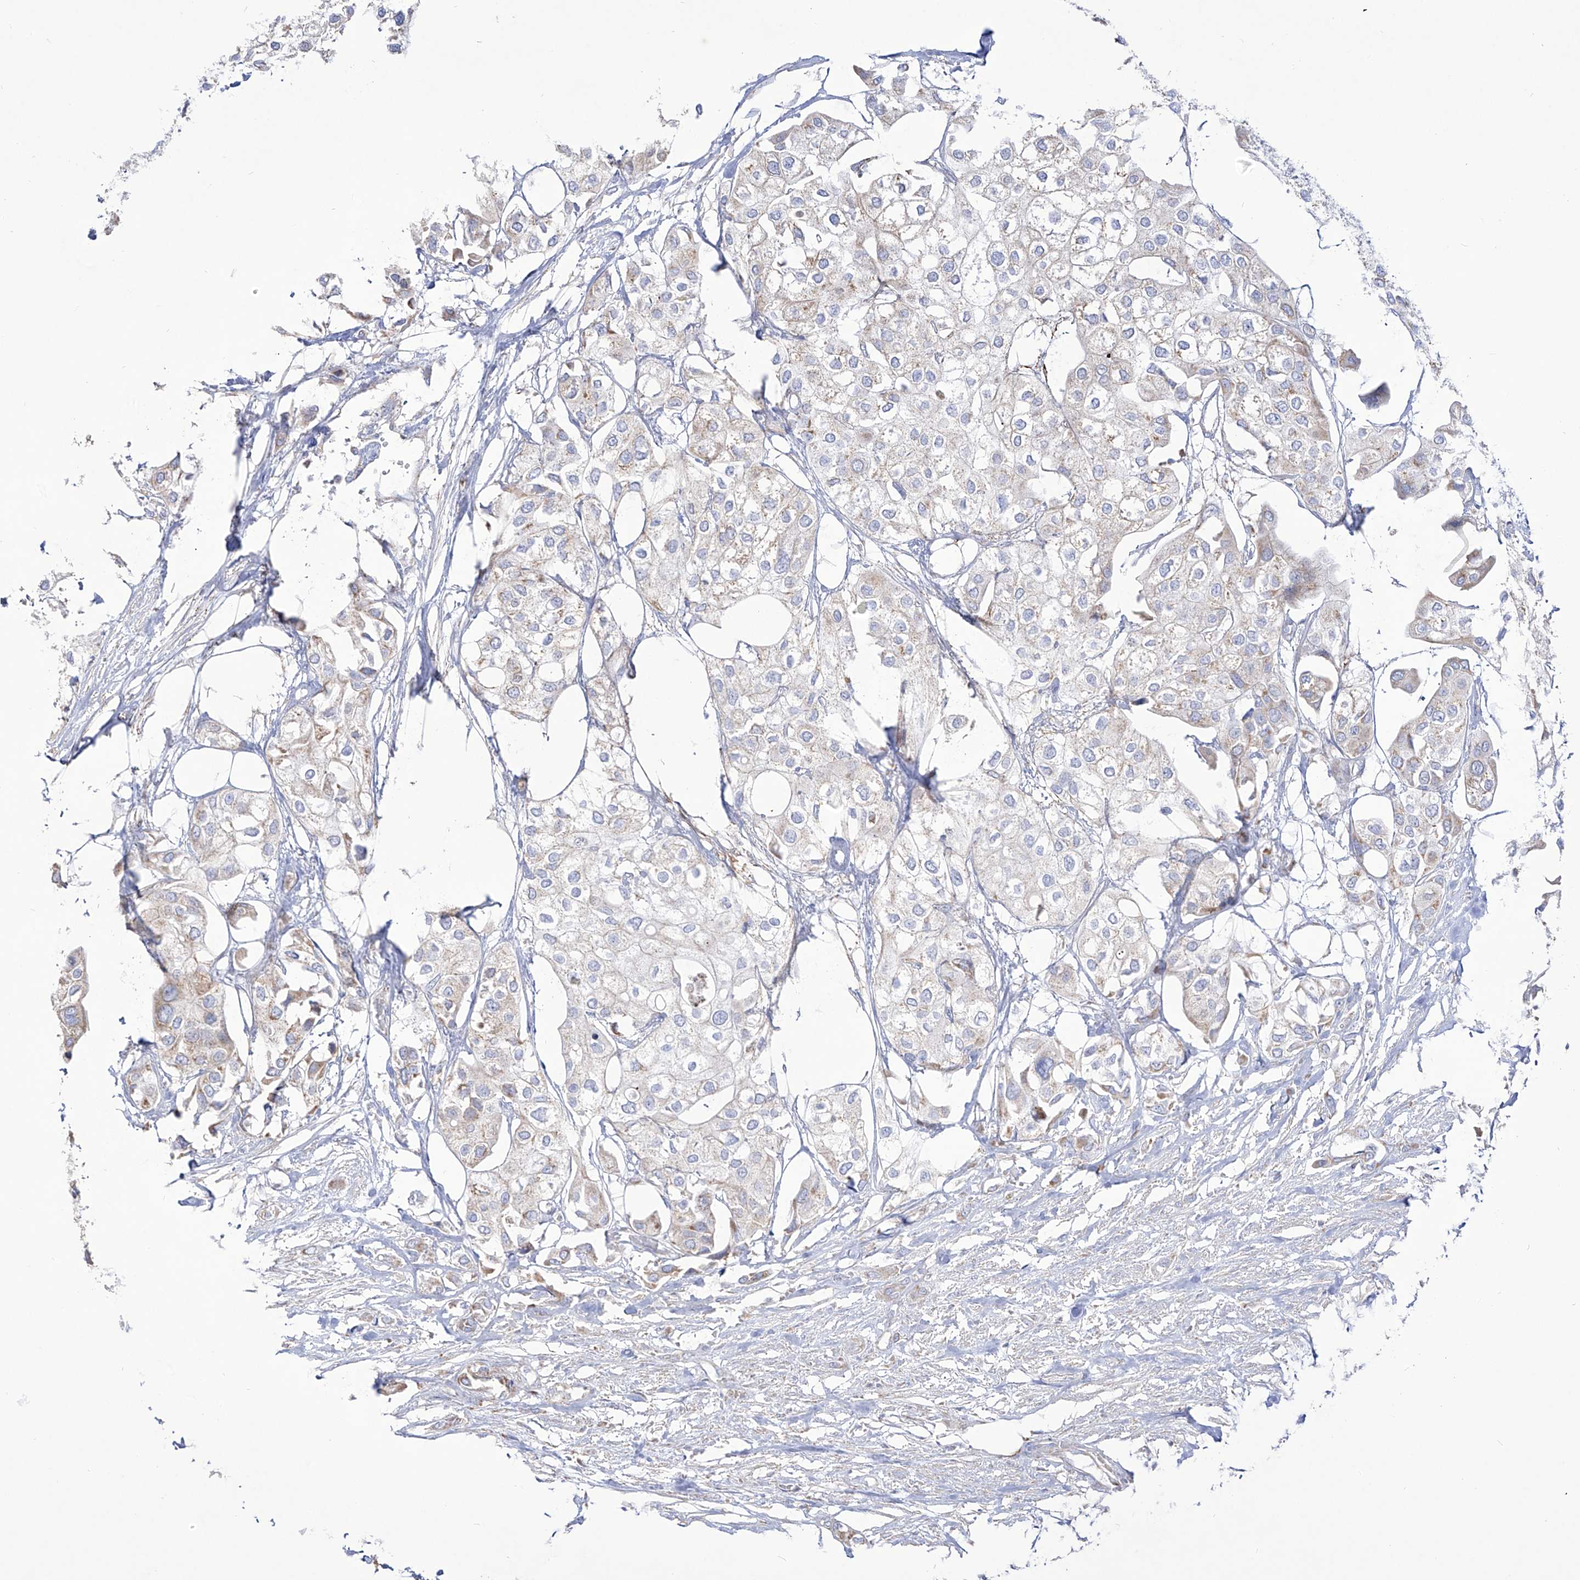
{"staining": {"intensity": "weak", "quantity": "<25%", "location": "cytoplasmic/membranous"}, "tissue": "urothelial cancer", "cell_type": "Tumor cells", "image_type": "cancer", "snomed": [{"axis": "morphology", "description": "Urothelial carcinoma, High grade"}, {"axis": "topography", "description": "Urinary bladder"}], "caption": "An IHC micrograph of high-grade urothelial carcinoma is shown. There is no staining in tumor cells of high-grade urothelial carcinoma.", "gene": "RCHY1", "patient": {"sex": "male", "age": 64}}